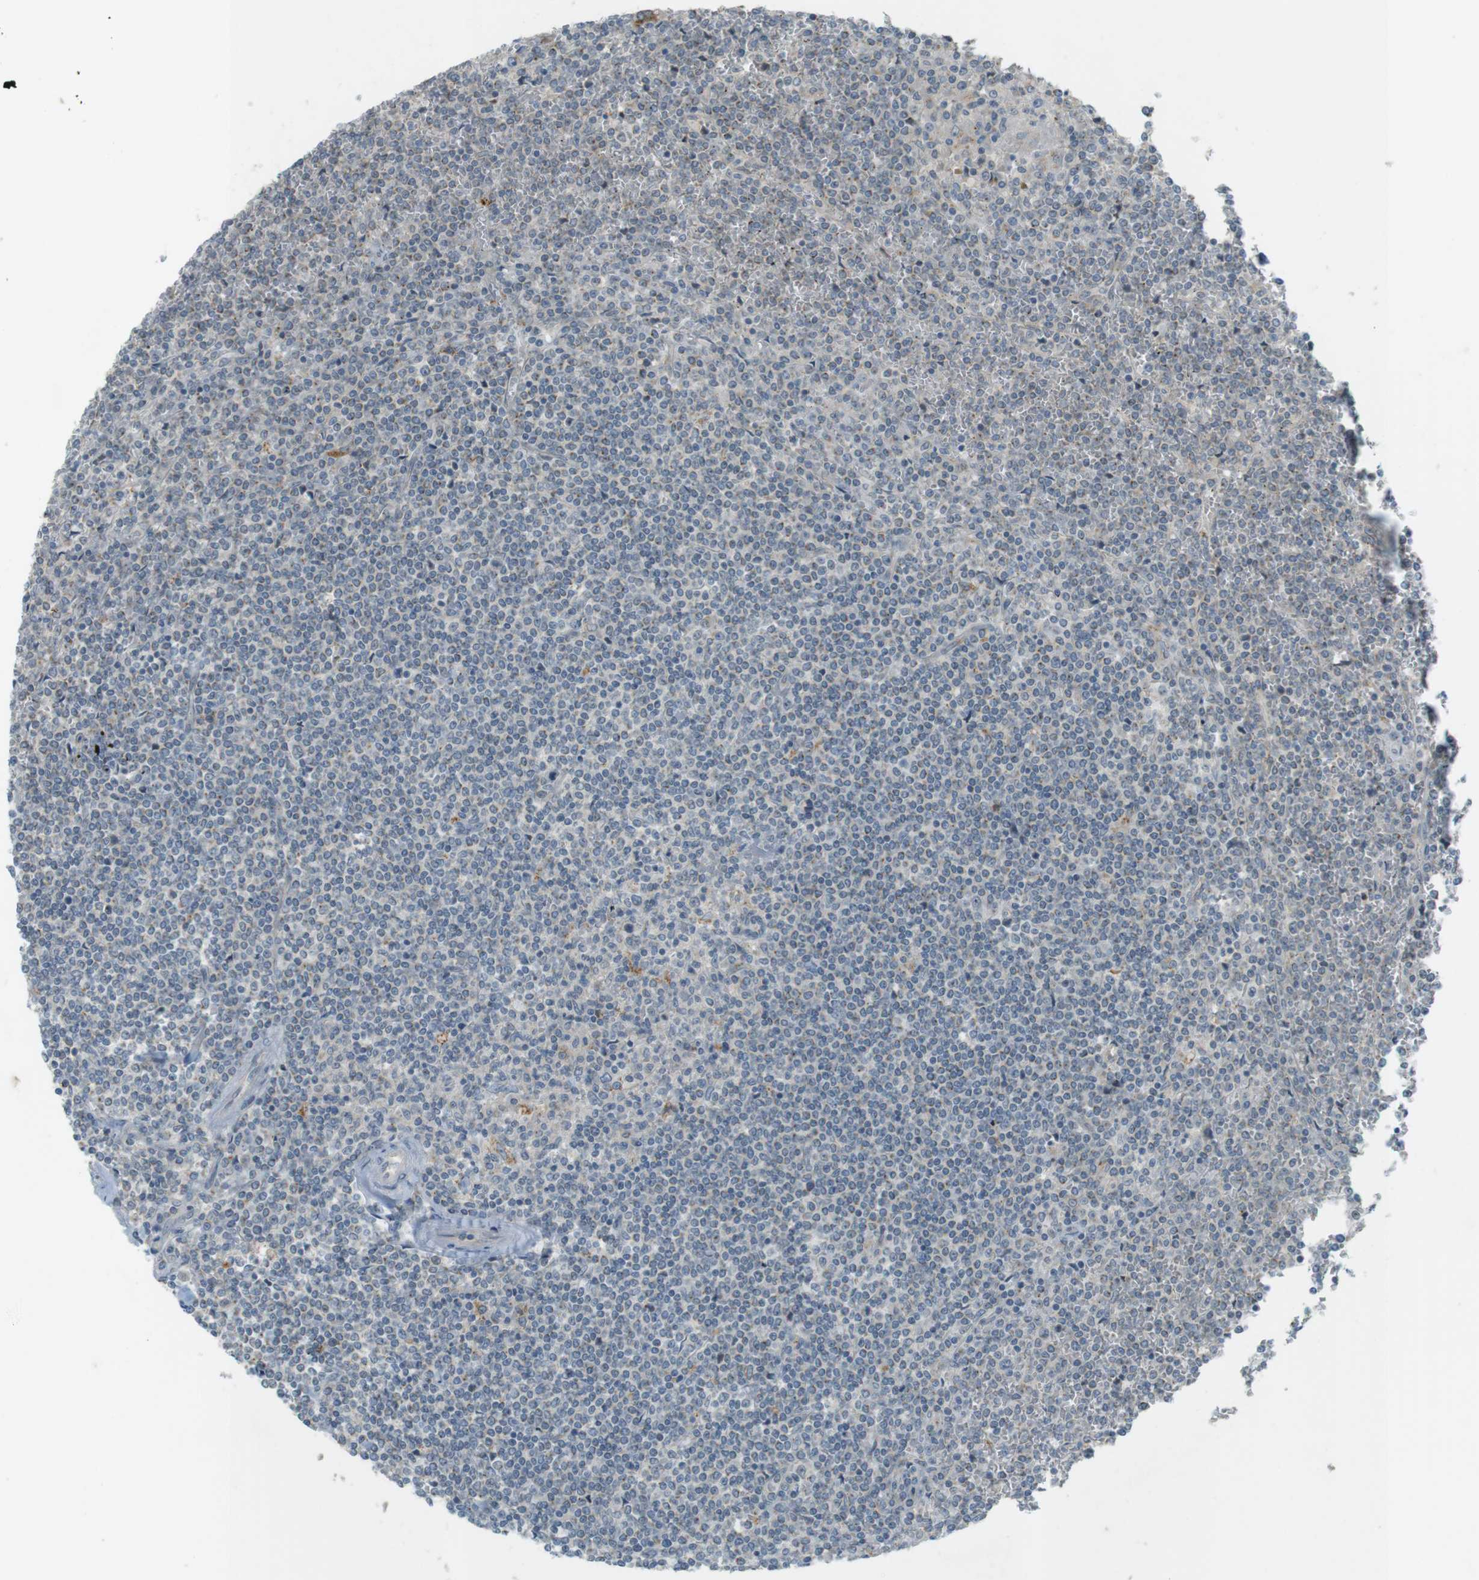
{"staining": {"intensity": "moderate", "quantity": "<25%", "location": "cytoplasmic/membranous"}, "tissue": "lymphoma", "cell_type": "Tumor cells", "image_type": "cancer", "snomed": [{"axis": "morphology", "description": "Malignant lymphoma, non-Hodgkin's type, Low grade"}, {"axis": "topography", "description": "Spleen"}], "caption": "A micrograph of human malignant lymphoma, non-Hodgkin's type (low-grade) stained for a protein exhibits moderate cytoplasmic/membranous brown staining in tumor cells.", "gene": "UGT8", "patient": {"sex": "female", "age": 19}}